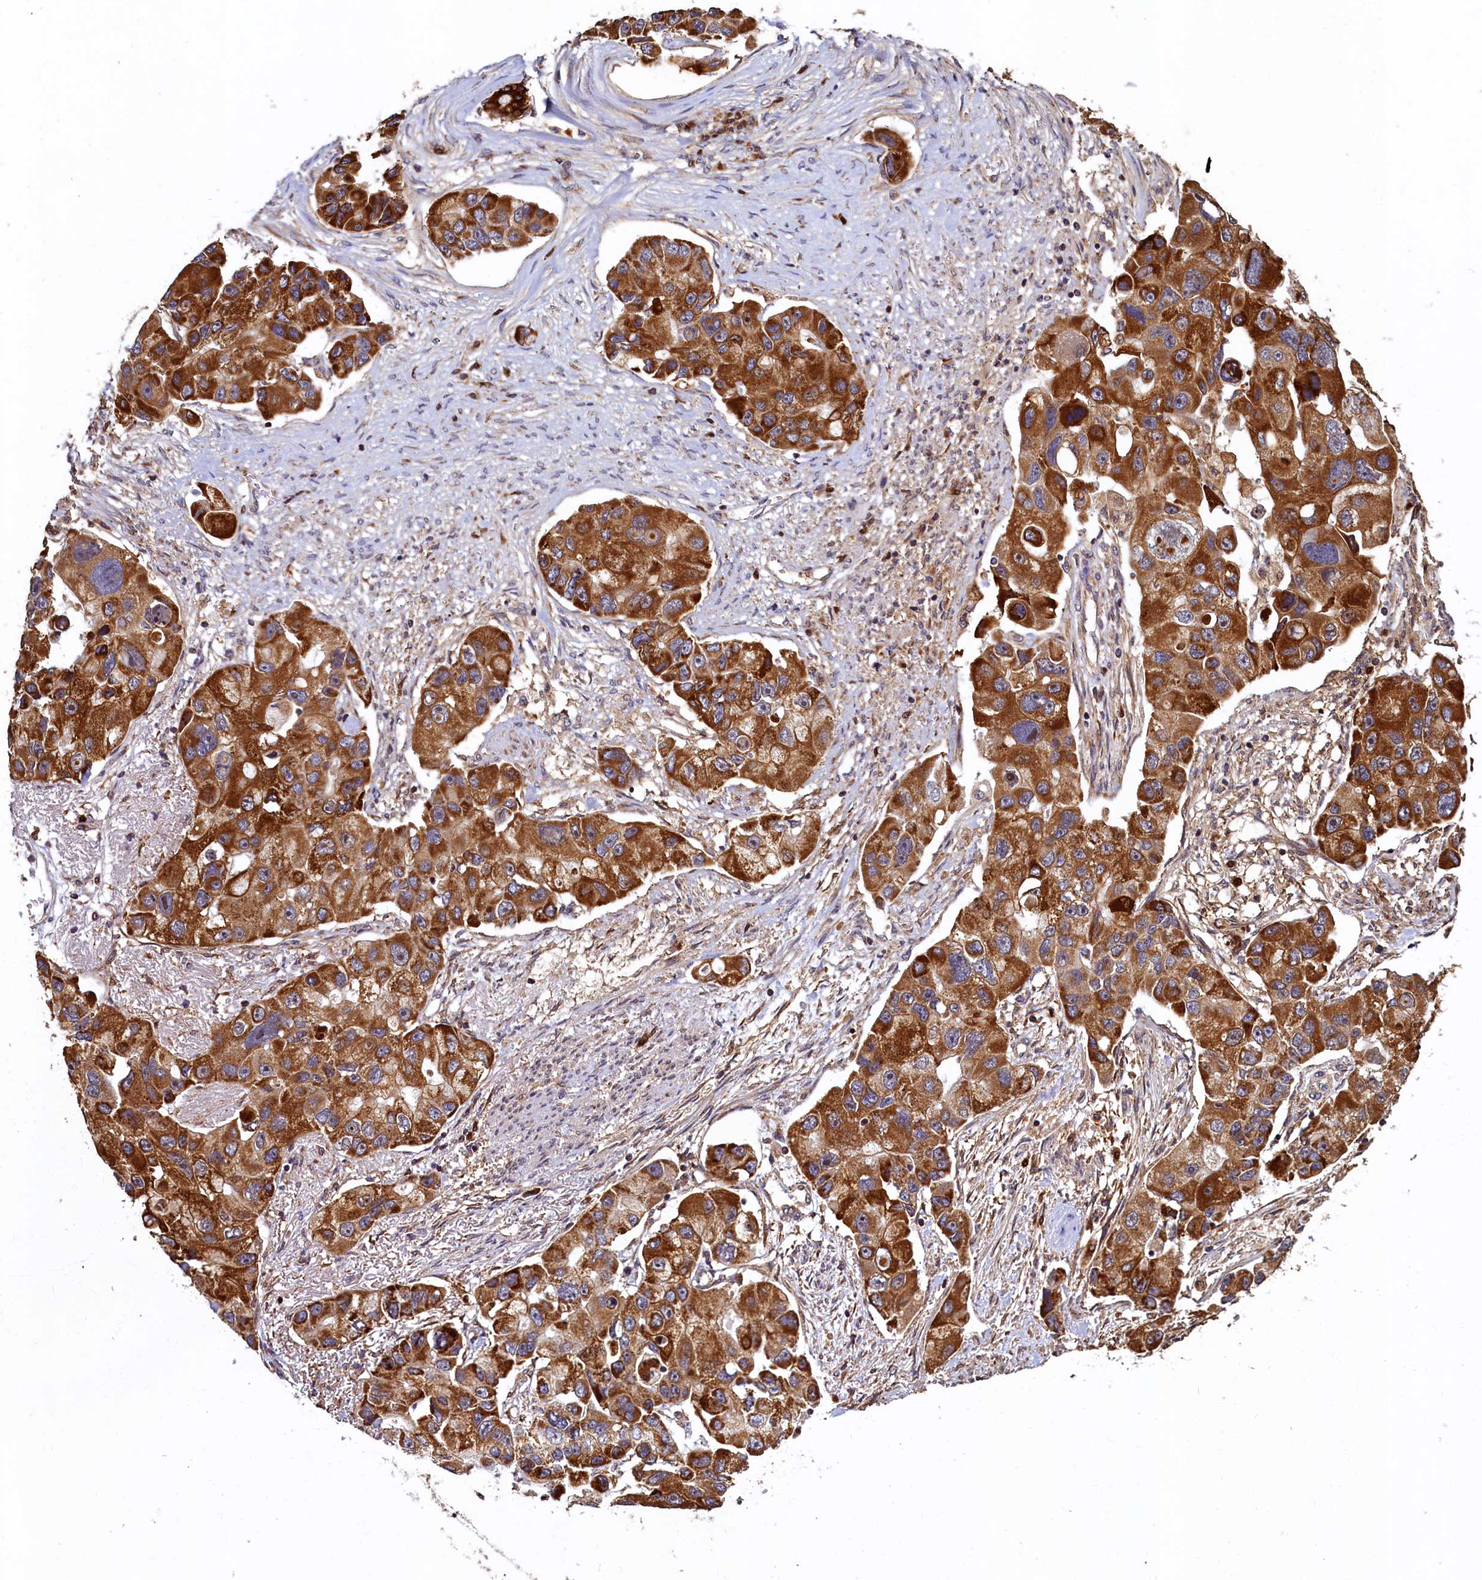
{"staining": {"intensity": "strong", "quantity": ">75%", "location": "cytoplasmic/membranous"}, "tissue": "lung cancer", "cell_type": "Tumor cells", "image_type": "cancer", "snomed": [{"axis": "morphology", "description": "Adenocarcinoma, NOS"}, {"axis": "topography", "description": "Lung"}], "caption": "Immunohistochemical staining of human lung cancer exhibits strong cytoplasmic/membranous protein positivity in about >75% of tumor cells.", "gene": "NCKAP5L", "patient": {"sex": "female", "age": 54}}